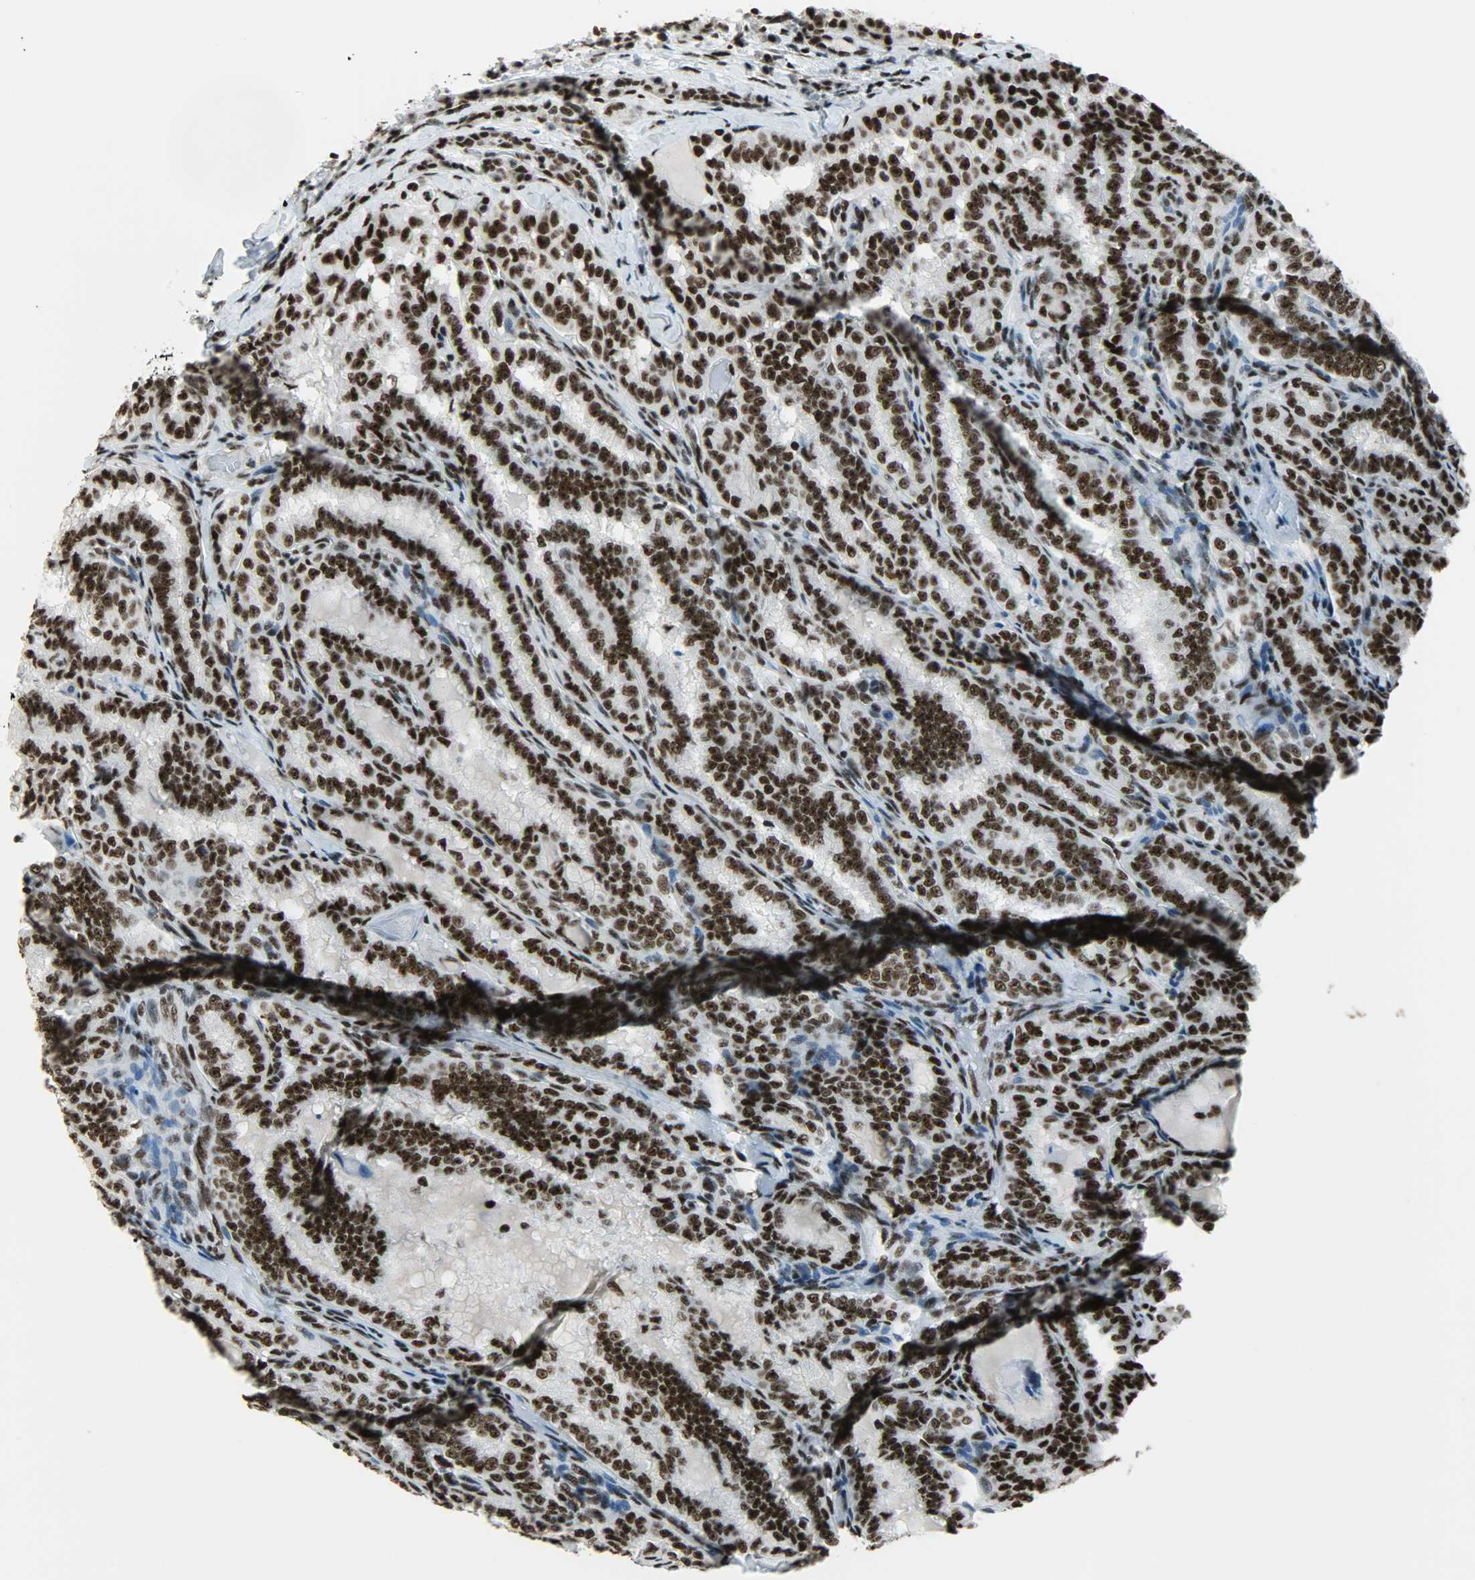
{"staining": {"intensity": "strong", "quantity": ">75%", "location": "nuclear"}, "tissue": "thyroid cancer", "cell_type": "Tumor cells", "image_type": "cancer", "snomed": [{"axis": "morphology", "description": "Papillary adenocarcinoma, NOS"}, {"axis": "topography", "description": "Thyroid gland"}], "caption": "Brown immunohistochemical staining in papillary adenocarcinoma (thyroid) reveals strong nuclear expression in about >75% of tumor cells. Nuclei are stained in blue.", "gene": "SNRPA", "patient": {"sex": "female", "age": 30}}